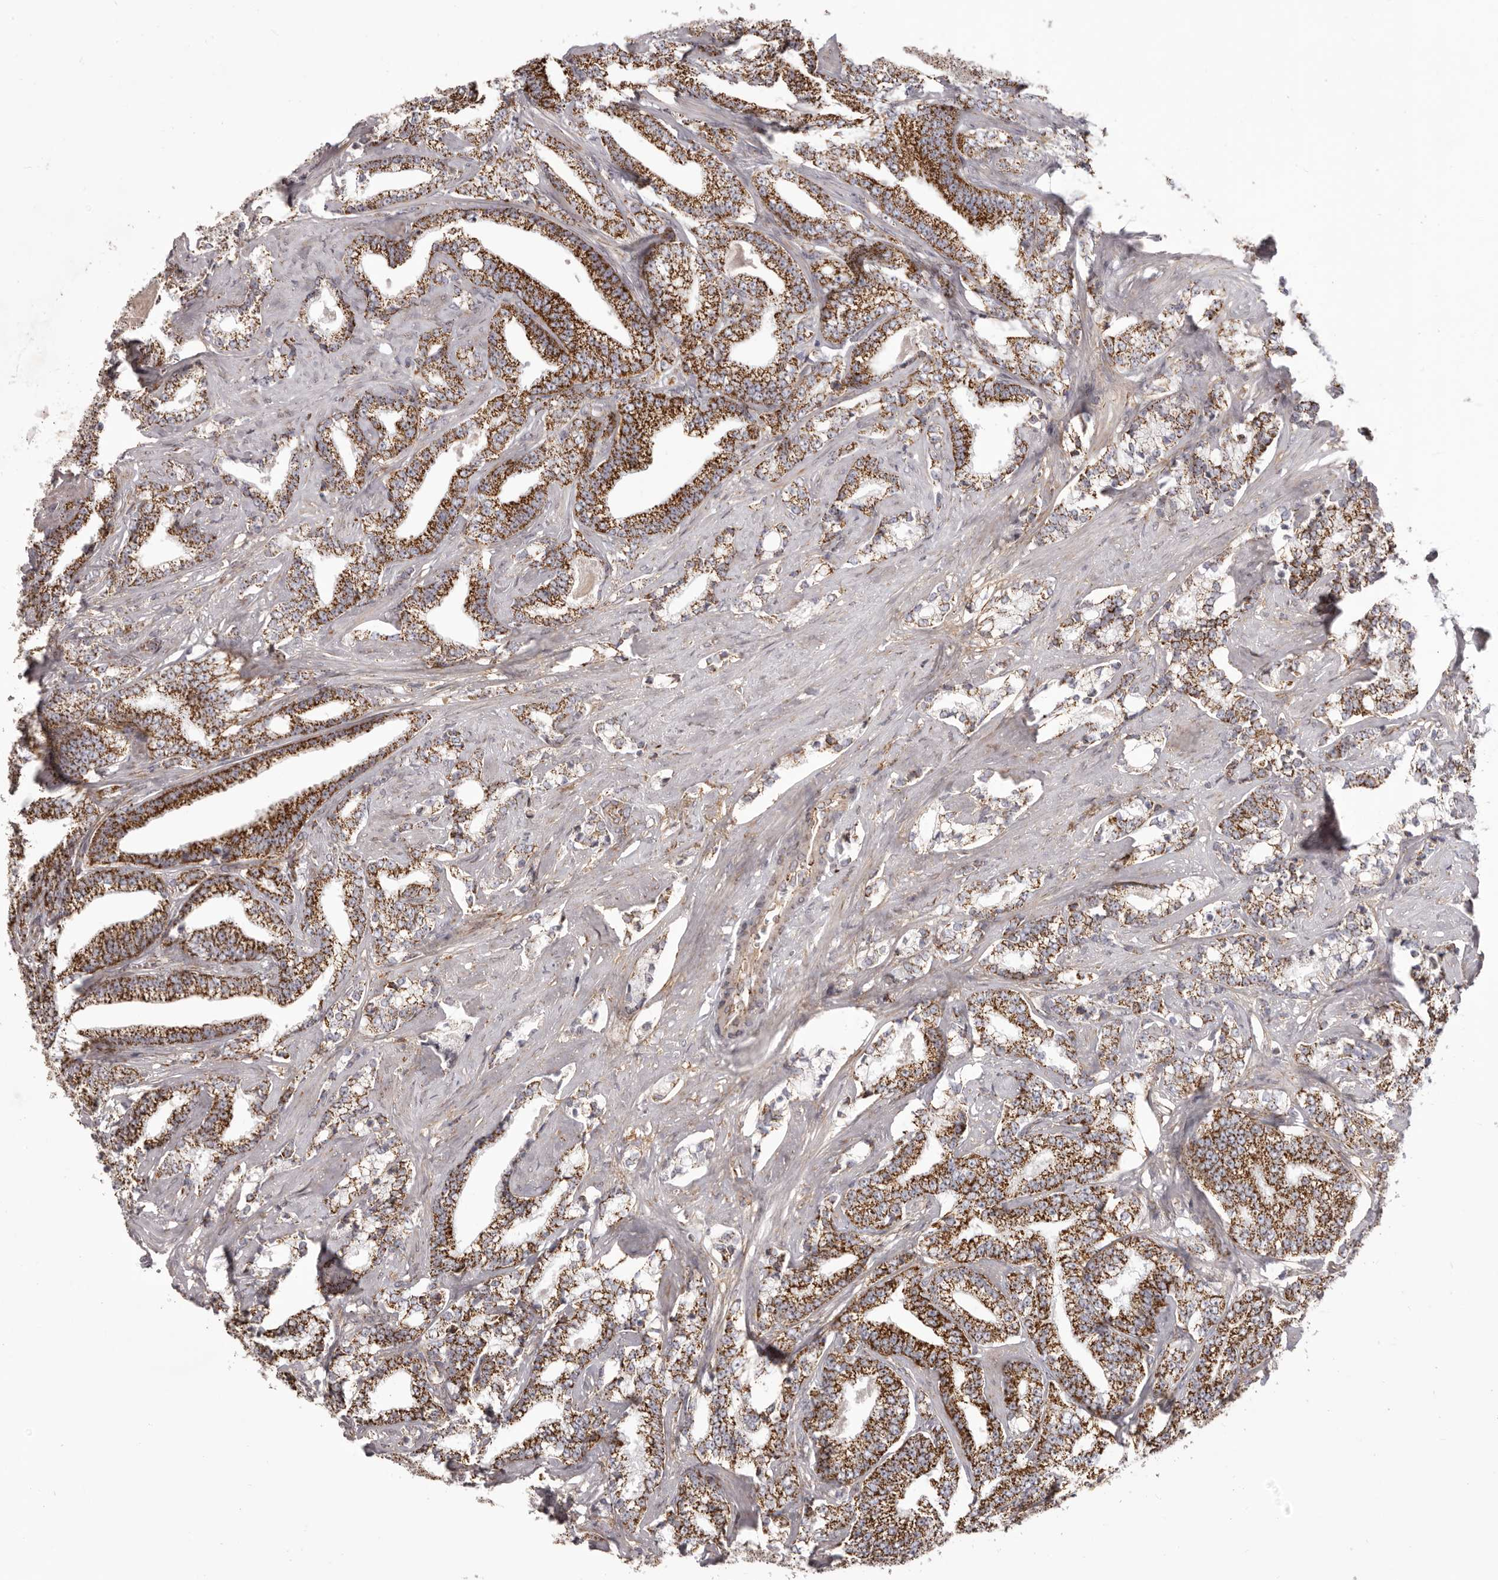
{"staining": {"intensity": "strong", "quantity": "25%-75%", "location": "cytoplasmic/membranous"}, "tissue": "prostate cancer", "cell_type": "Tumor cells", "image_type": "cancer", "snomed": [{"axis": "morphology", "description": "Adenocarcinoma, High grade"}, {"axis": "topography", "description": "Prostate and seminal vesicle, NOS"}], "caption": "Immunohistochemistry (IHC) micrograph of adenocarcinoma (high-grade) (prostate) stained for a protein (brown), which shows high levels of strong cytoplasmic/membranous staining in approximately 25%-75% of tumor cells.", "gene": "CHRM2", "patient": {"sex": "male", "age": 67}}